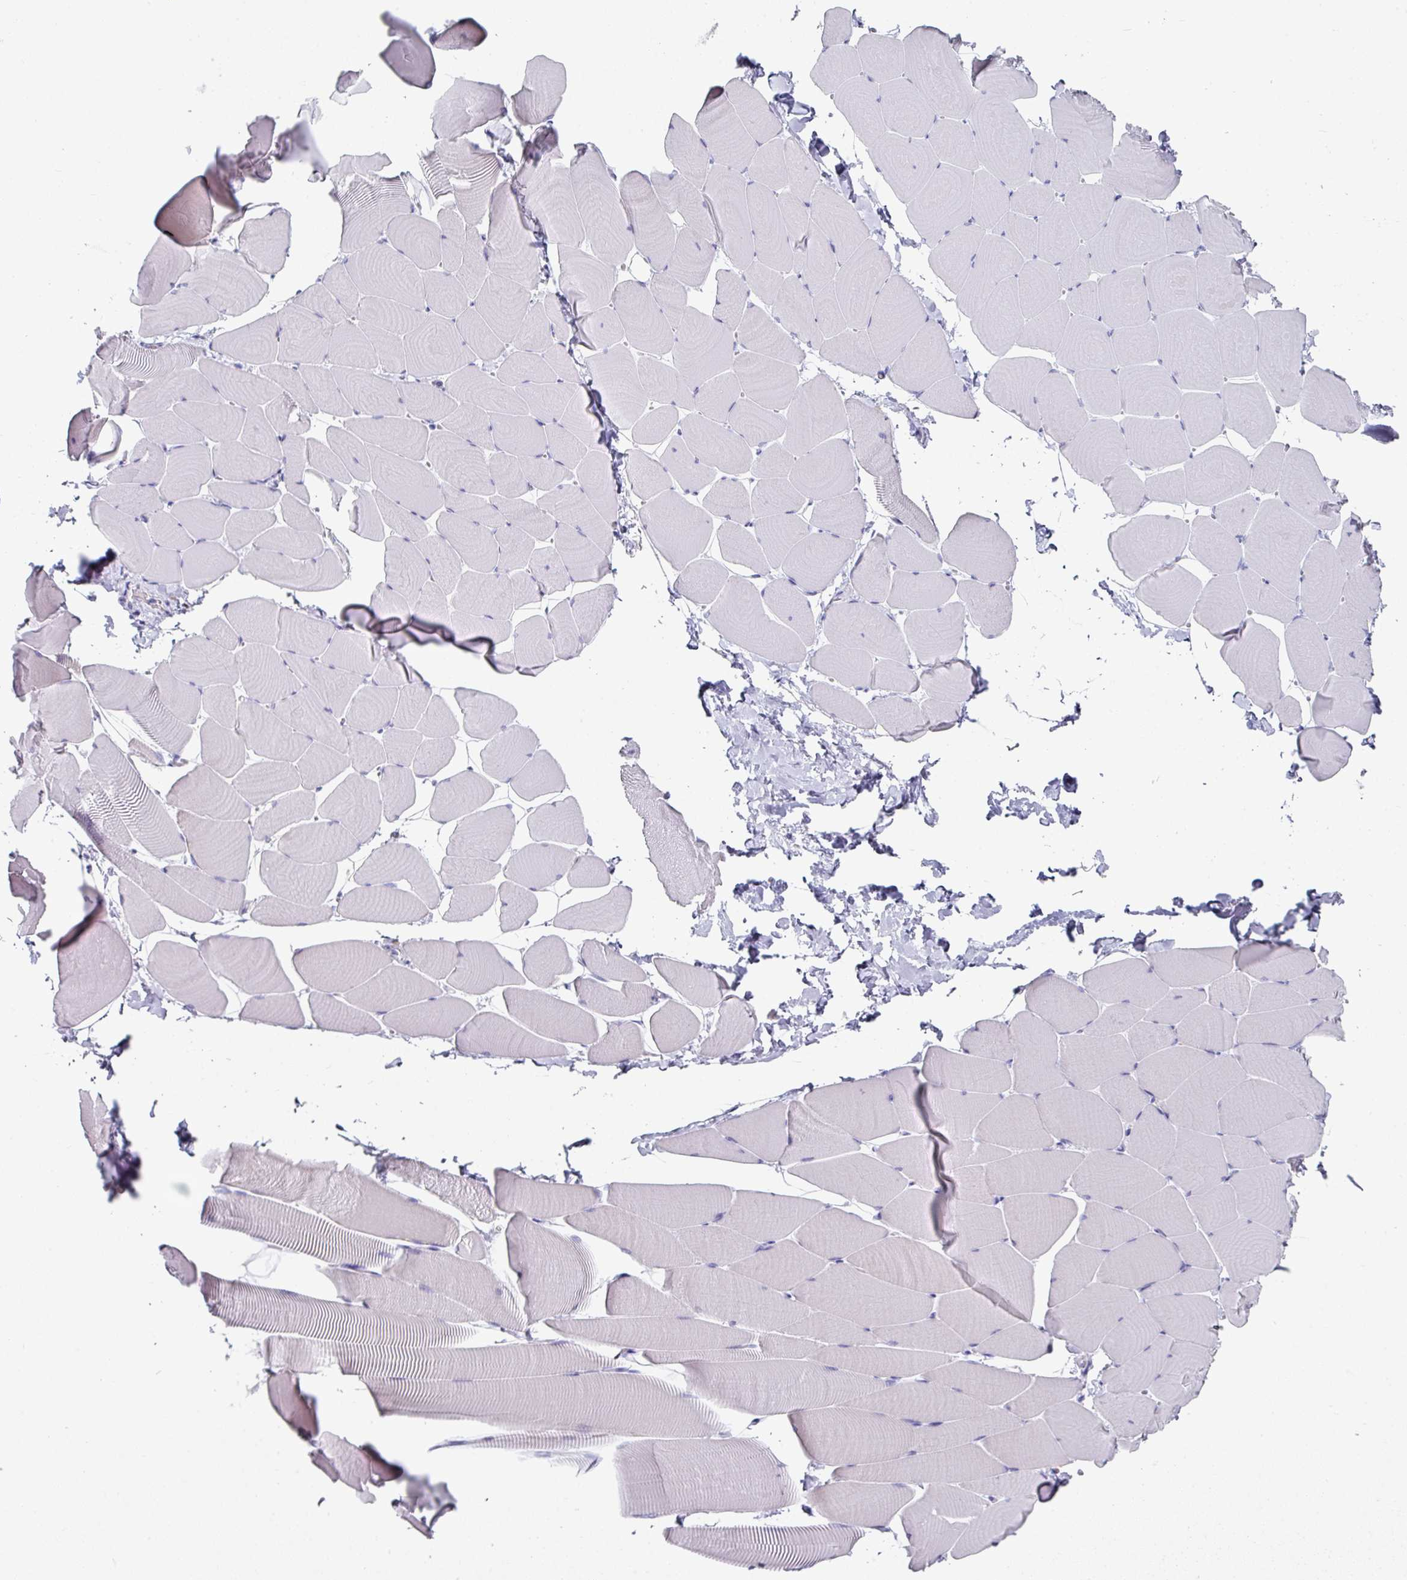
{"staining": {"intensity": "negative", "quantity": "none", "location": "none"}, "tissue": "skeletal muscle", "cell_type": "Myocytes", "image_type": "normal", "snomed": [{"axis": "morphology", "description": "Normal tissue, NOS"}, {"axis": "topography", "description": "Skeletal muscle"}], "caption": "A high-resolution image shows immunohistochemistry (IHC) staining of unremarkable skeletal muscle, which reveals no significant expression in myocytes.", "gene": "SETBP1", "patient": {"sex": "male", "age": 25}}